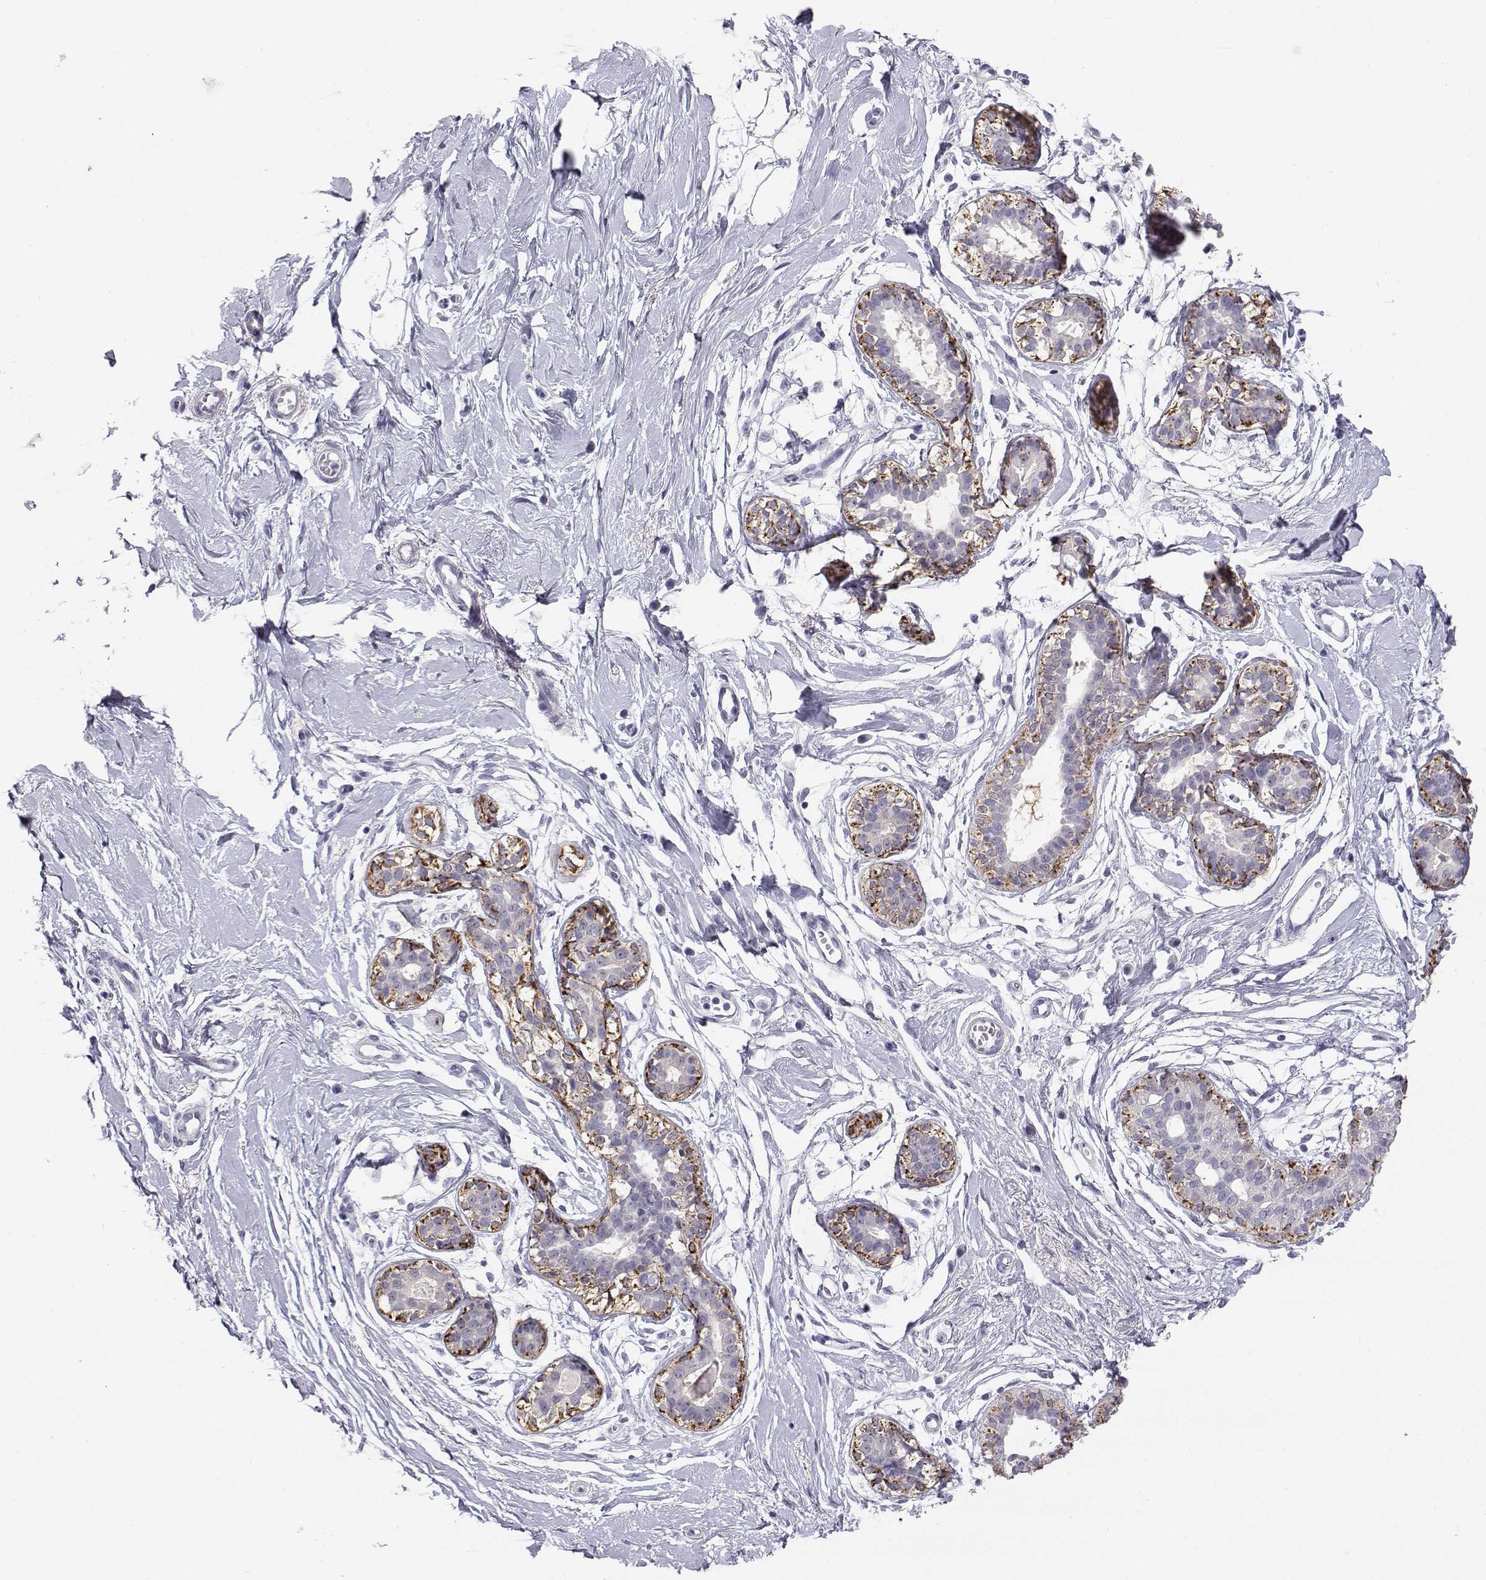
{"staining": {"intensity": "negative", "quantity": "none", "location": "none"}, "tissue": "breast", "cell_type": "Adipocytes", "image_type": "normal", "snomed": [{"axis": "morphology", "description": "Normal tissue, NOS"}, {"axis": "topography", "description": "Breast"}], "caption": "Breast was stained to show a protein in brown. There is no significant staining in adipocytes. The staining was performed using DAB (3,3'-diaminobenzidine) to visualize the protein expression in brown, while the nuclei were stained in blue with hematoxylin (Magnification: 20x).", "gene": "KCNMB4", "patient": {"sex": "female", "age": 49}}